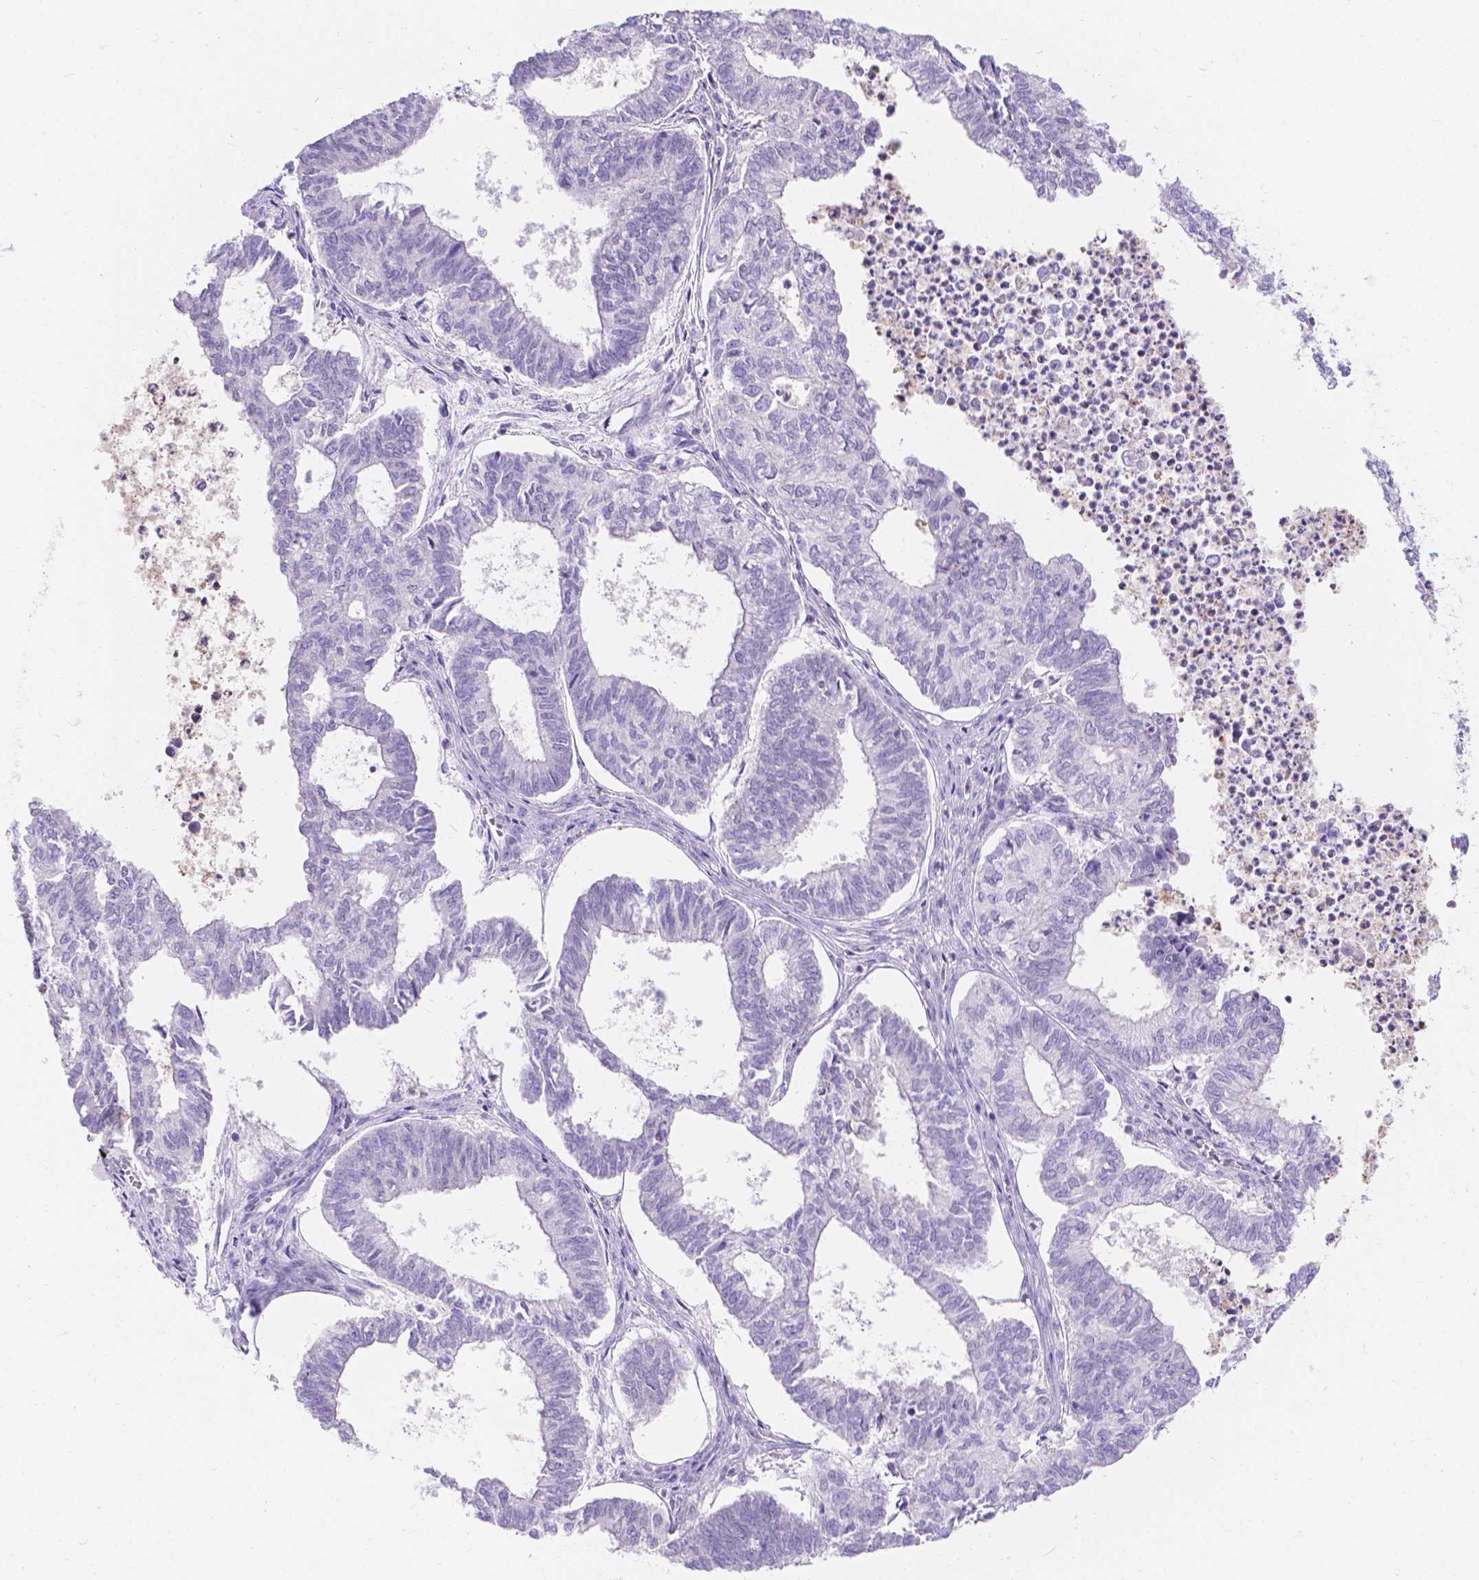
{"staining": {"intensity": "negative", "quantity": "none", "location": "none"}, "tissue": "ovarian cancer", "cell_type": "Tumor cells", "image_type": "cancer", "snomed": [{"axis": "morphology", "description": "Carcinoma, endometroid"}, {"axis": "topography", "description": "Ovary"}], "caption": "The histopathology image shows no staining of tumor cells in ovarian cancer (endometroid carcinoma).", "gene": "GNRHR", "patient": {"sex": "female", "age": 64}}